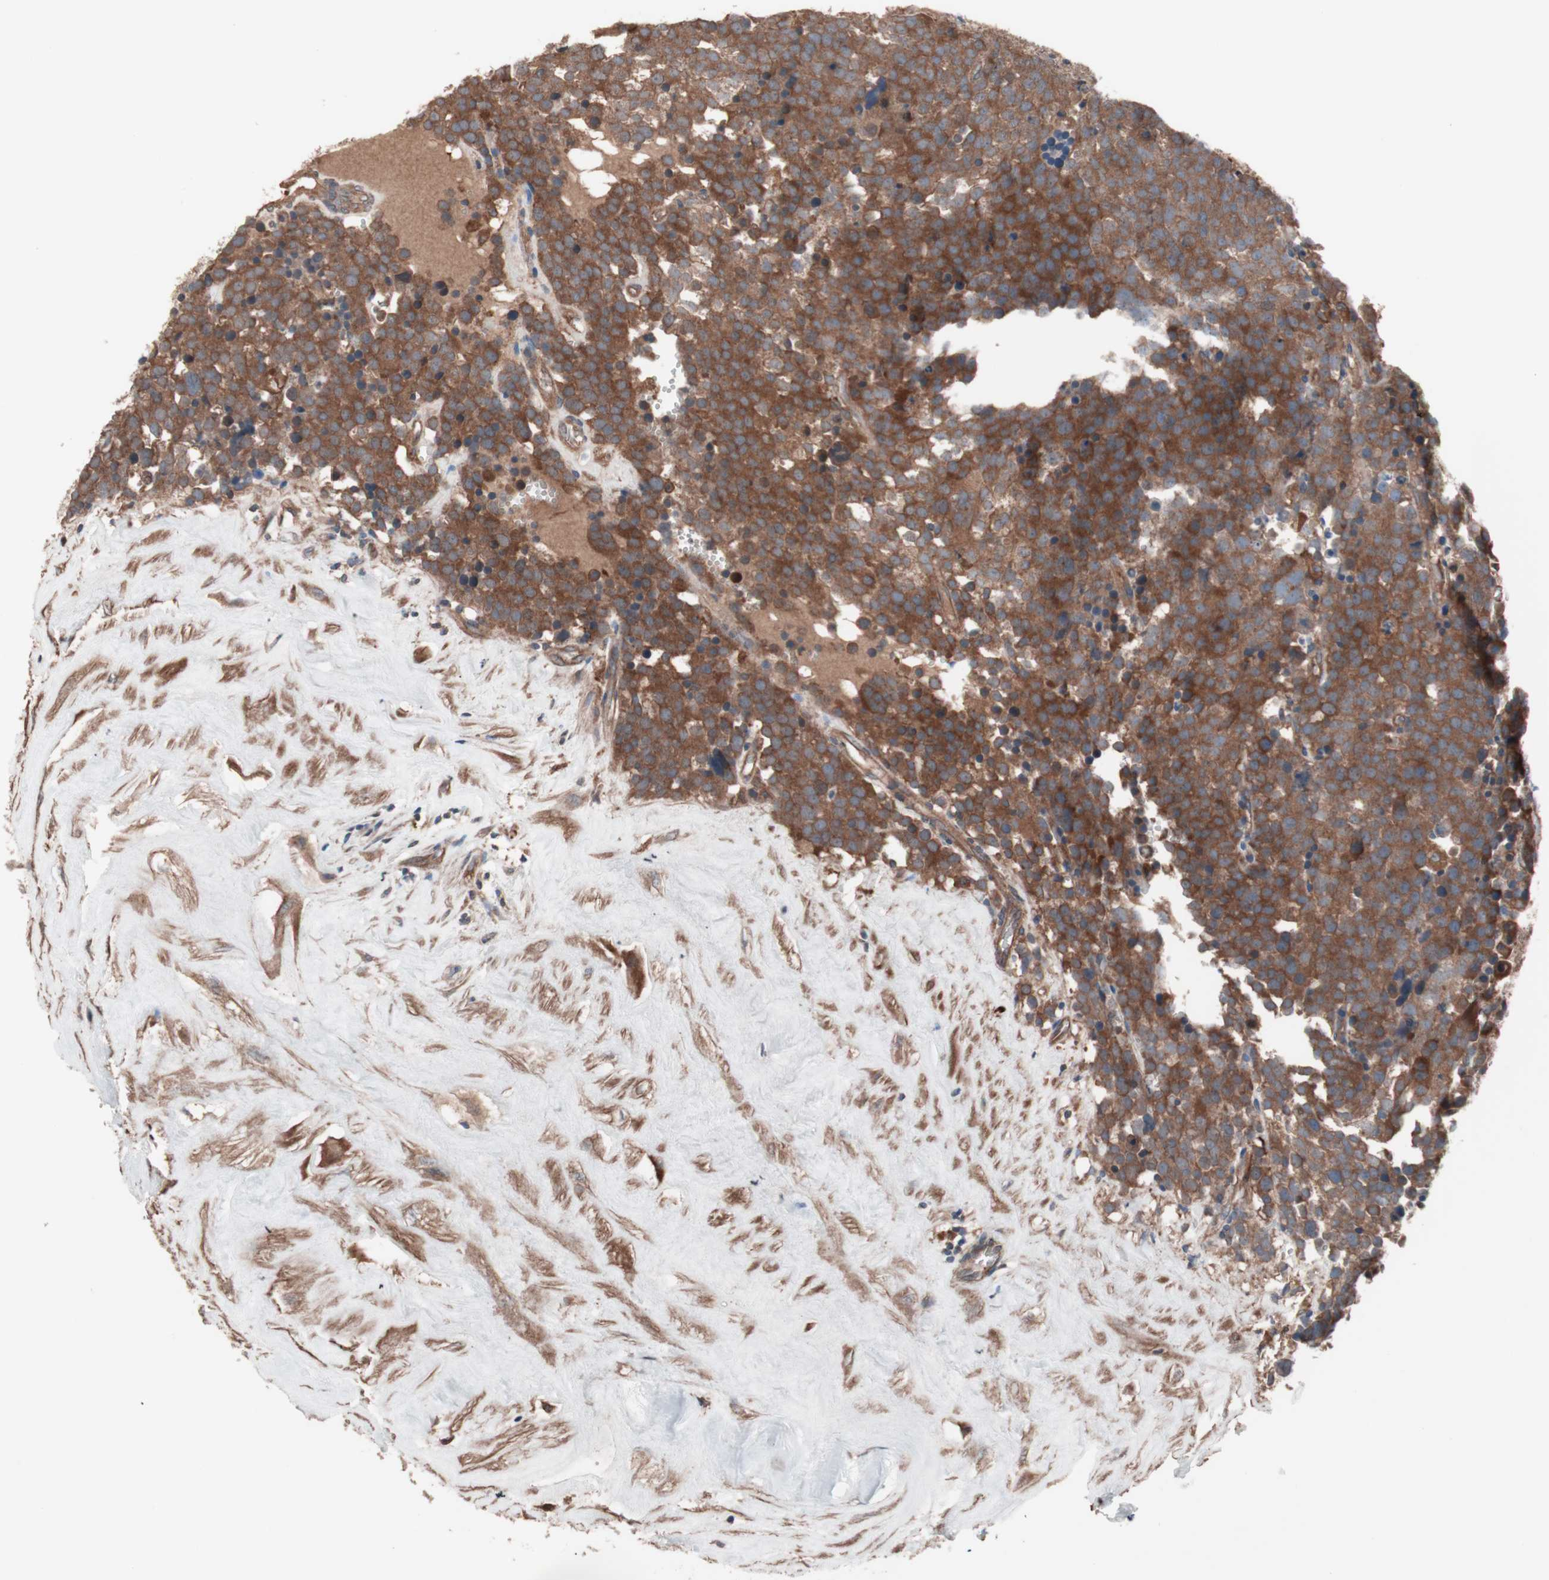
{"staining": {"intensity": "moderate", "quantity": ">75%", "location": "cytoplasmic/membranous"}, "tissue": "testis cancer", "cell_type": "Tumor cells", "image_type": "cancer", "snomed": [{"axis": "morphology", "description": "Seminoma, NOS"}, {"axis": "topography", "description": "Testis"}], "caption": "Testis seminoma stained with a brown dye displays moderate cytoplasmic/membranous positive staining in about >75% of tumor cells.", "gene": "ATG7", "patient": {"sex": "male", "age": 71}}